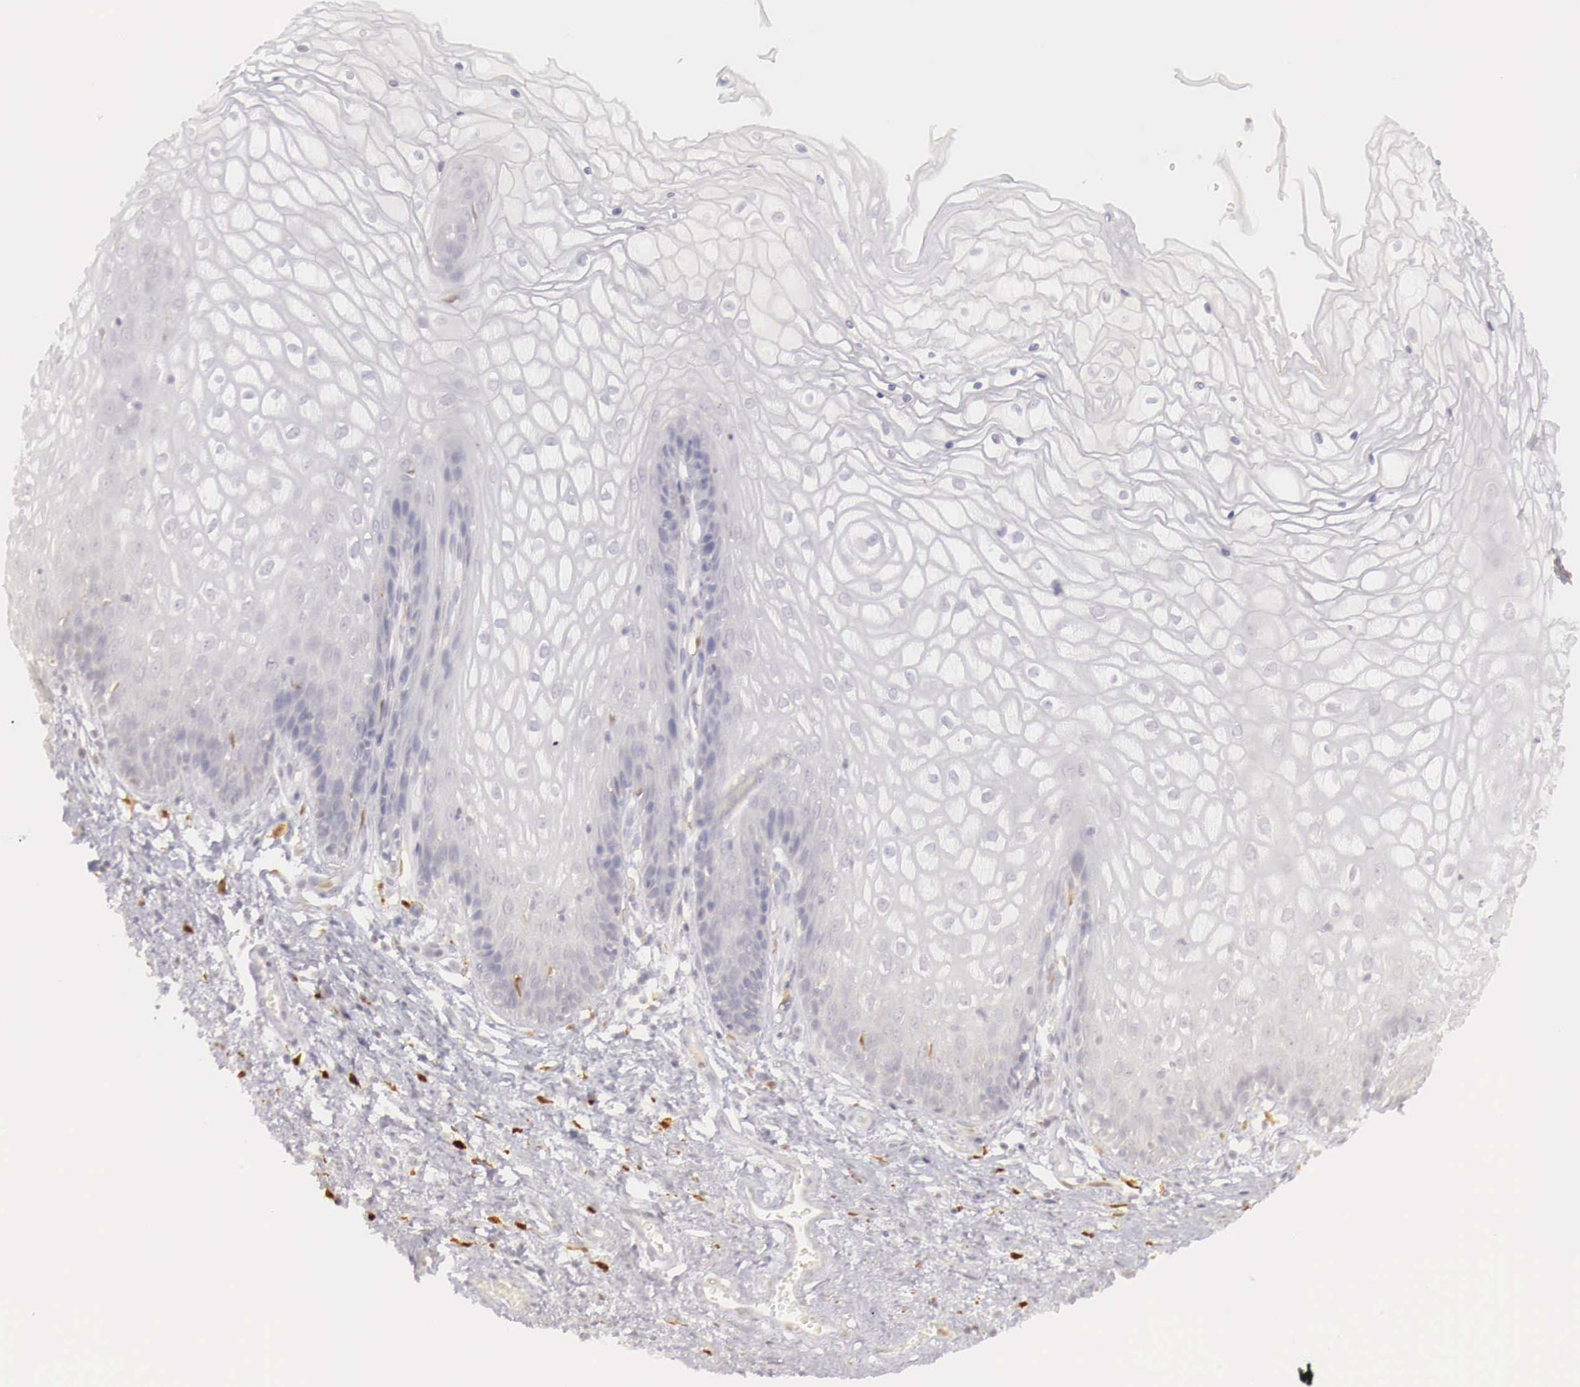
{"staining": {"intensity": "negative", "quantity": "none", "location": "none"}, "tissue": "vagina", "cell_type": "Squamous epithelial cells", "image_type": "normal", "snomed": [{"axis": "morphology", "description": "Normal tissue, NOS"}, {"axis": "topography", "description": "Vagina"}], "caption": "IHC micrograph of normal human vagina stained for a protein (brown), which shows no expression in squamous epithelial cells. Nuclei are stained in blue.", "gene": "RENBP", "patient": {"sex": "female", "age": 34}}